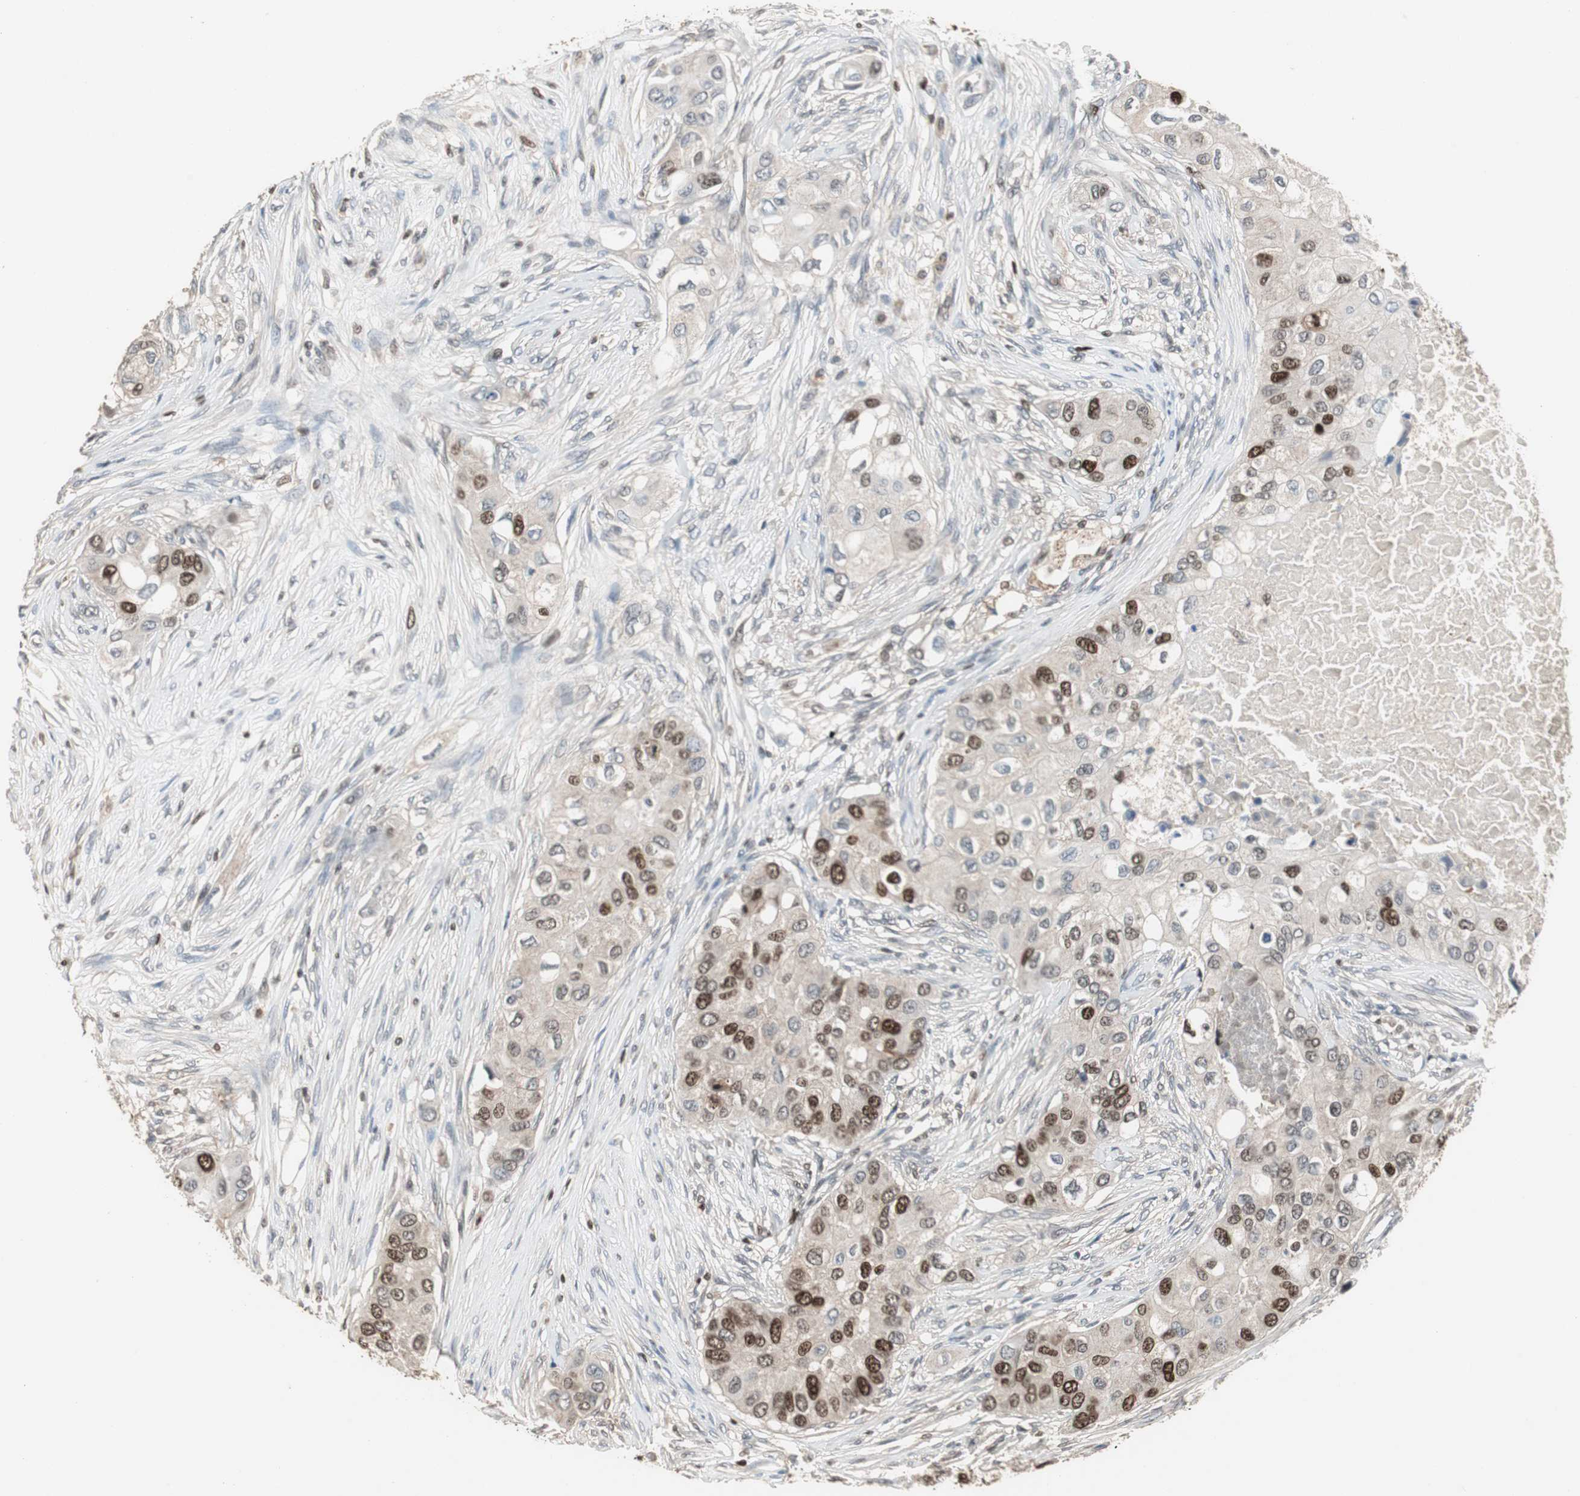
{"staining": {"intensity": "strong", "quantity": "25%-75%", "location": "nuclear"}, "tissue": "breast cancer", "cell_type": "Tumor cells", "image_type": "cancer", "snomed": [{"axis": "morphology", "description": "Normal tissue, NOS"}, {"axis": "morphology", "description": "Duct carcinoma"}, {"axis": "topography", "description": "Breast"}], "caption": "Breast cancer (invasive ductal carcinoma) stained with a brown dye displays strong nuclear positive expression in about 25%-75% of tumor cells.", "gene": "FEN1", "patient": {"sex": "female", "age": 49}}